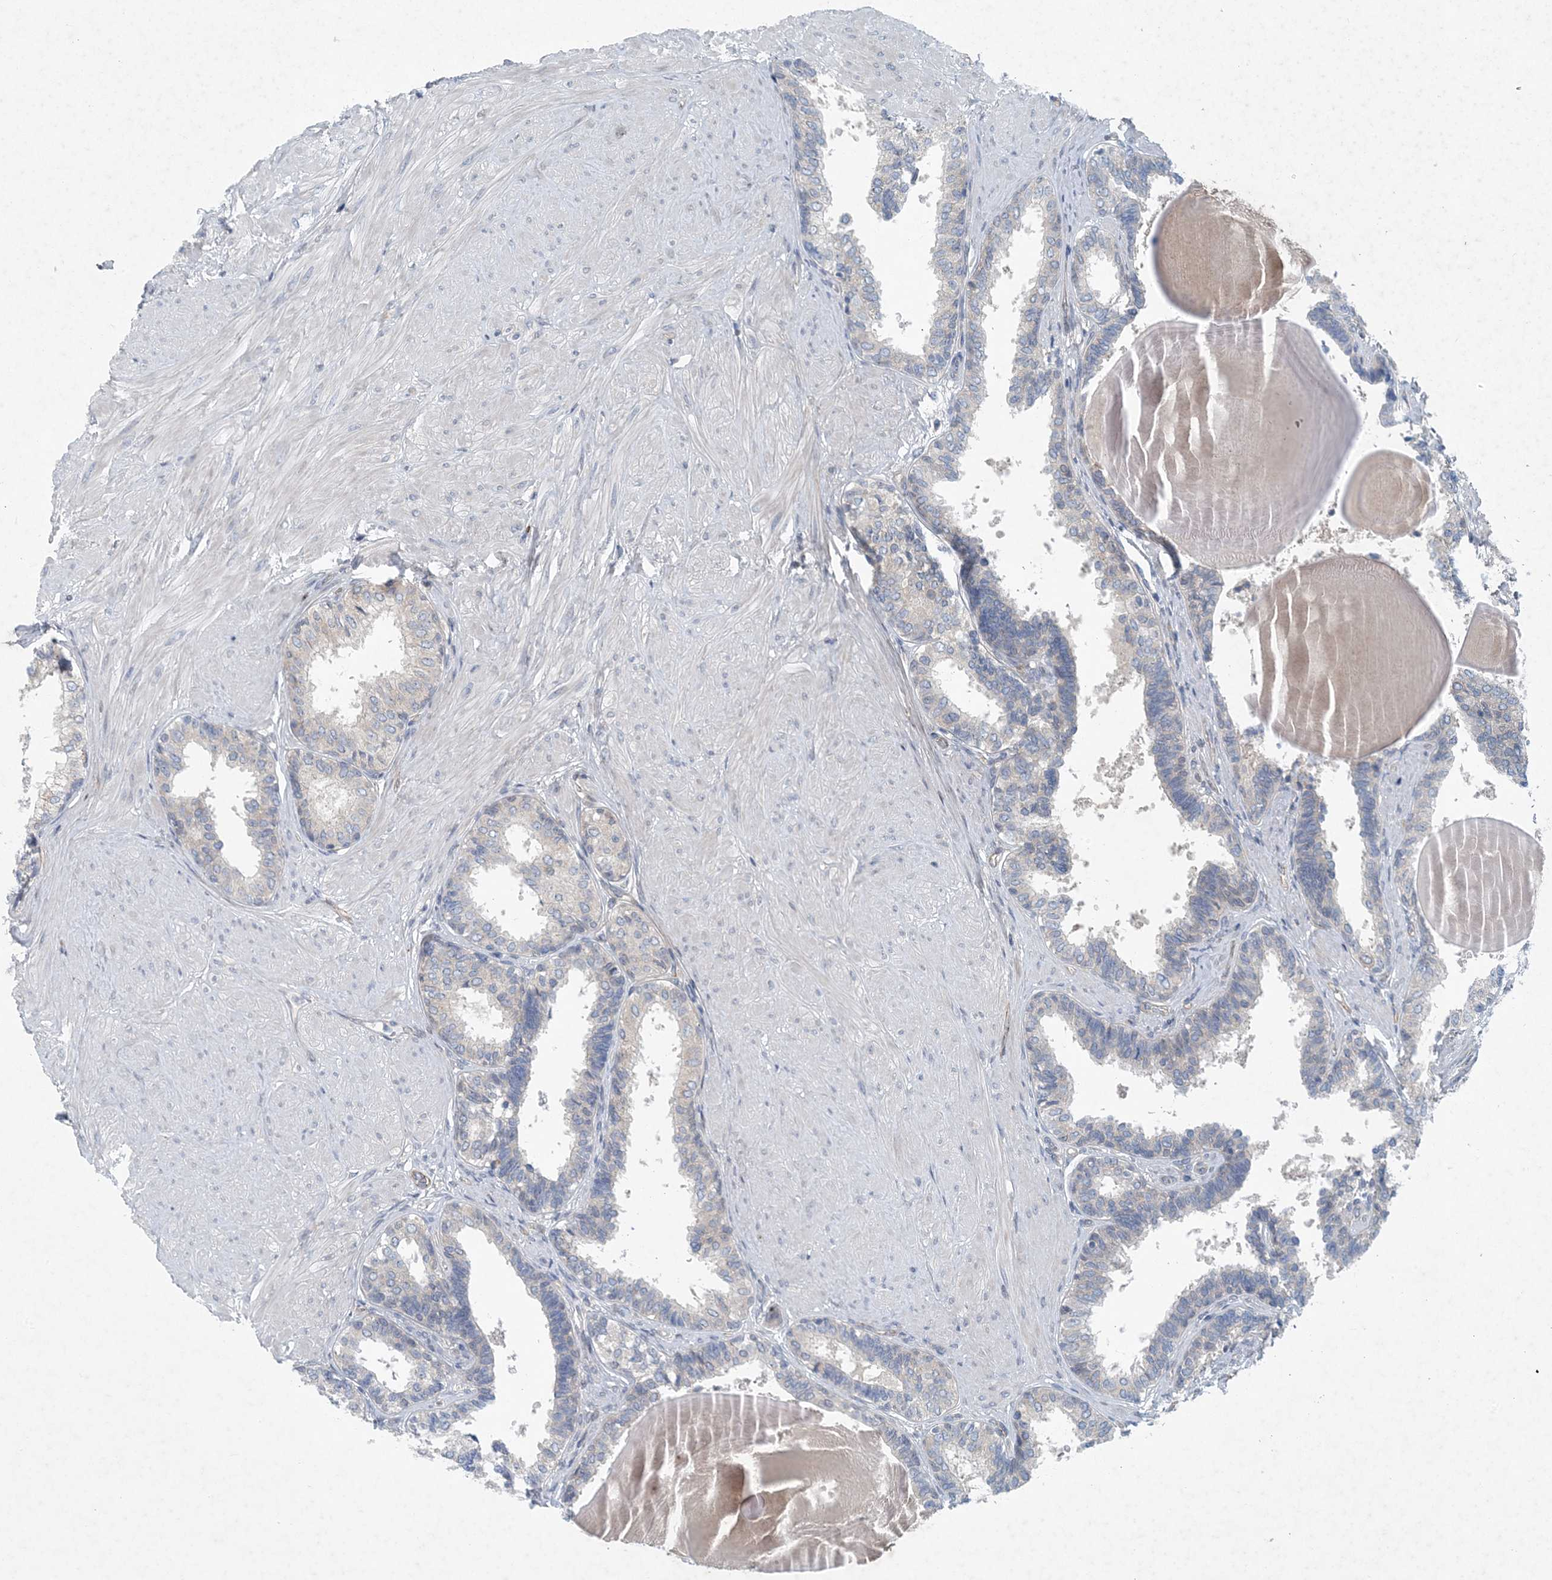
{"staining": {"intensity": "negative", "quantity": "none", "location": "none"}, "tissue": "prostate", "cell_type": "Glandular cells", "image_type": "normal", "snomed": [{"axis": "morphology", "description": "Normal tissue, NOS"}, {"axis": "topography", "description": "Prostate"}], "caption": "Immunohistochemistry (IHC) photomicrograph of benign prostate stained for a protein (brown), which demonstrates no positivity in glandular cells.", "gene": "HIKESHI", "patient": {"sex": "male", "age": 48}}